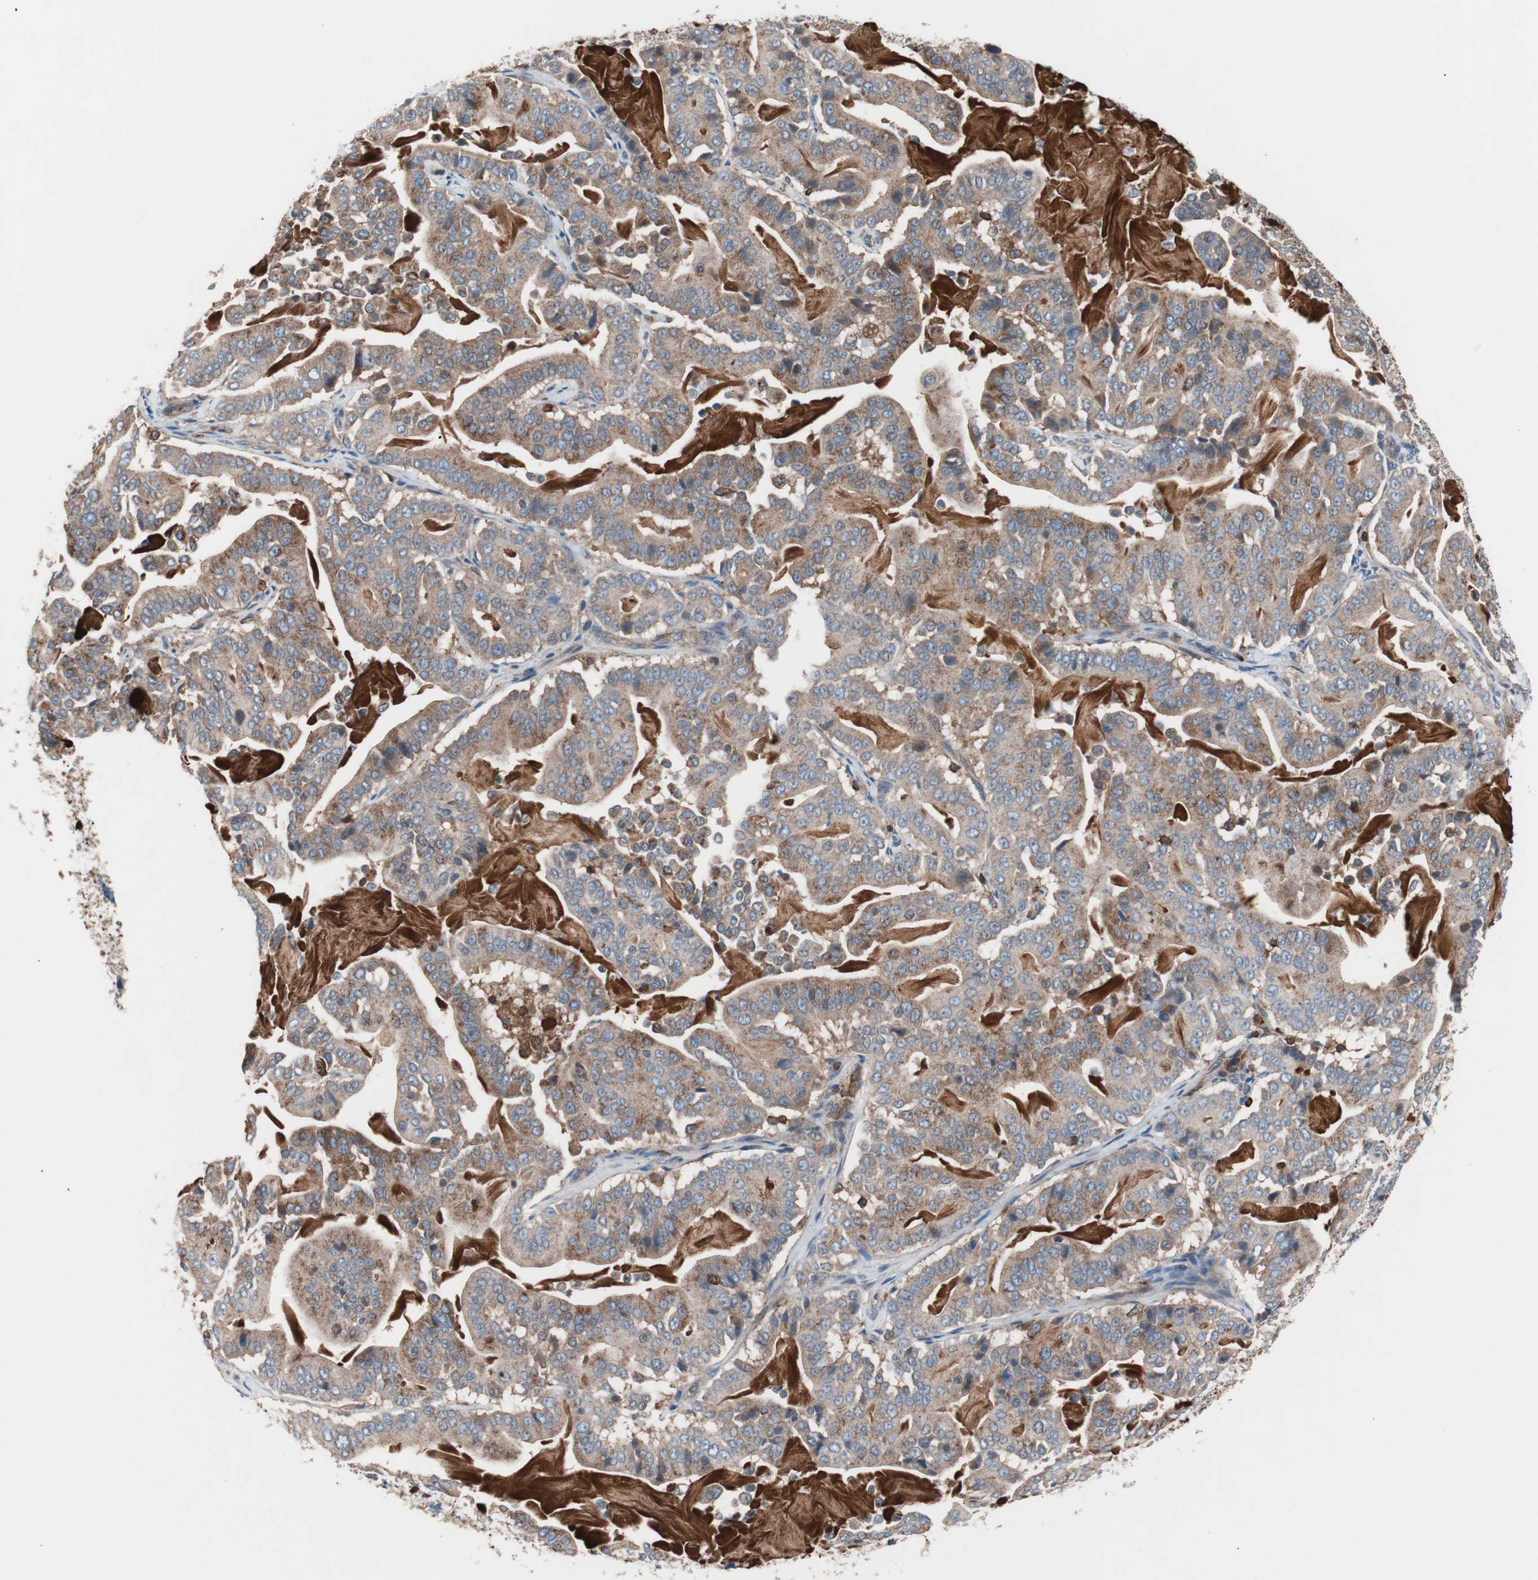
{"staining": {"intensity": "moderate", "quantity": ">75%", "location": "cytoplasmic/membranous"}, "tissue": "pancreatic cancer", "cell_type": "Tumor cells", "image_type": "cancer", "snomed": [{"axis": "morphology", "description": "Adenocarcinoma, NOS"}, {"axis": "topography", "description": "Pancreas"}], "caption": "Pancreatic adenocarcinoma was stained to show a protein in brown. There is medium levels of moderate cytoplasmic/membranous staining in approximately >75% of tumor cells. The protein of interest is shown in brown color, while the nuclei are stained blue.", "gene": "PIK3R1", "patient": {"sex": "male", "age": 63}}